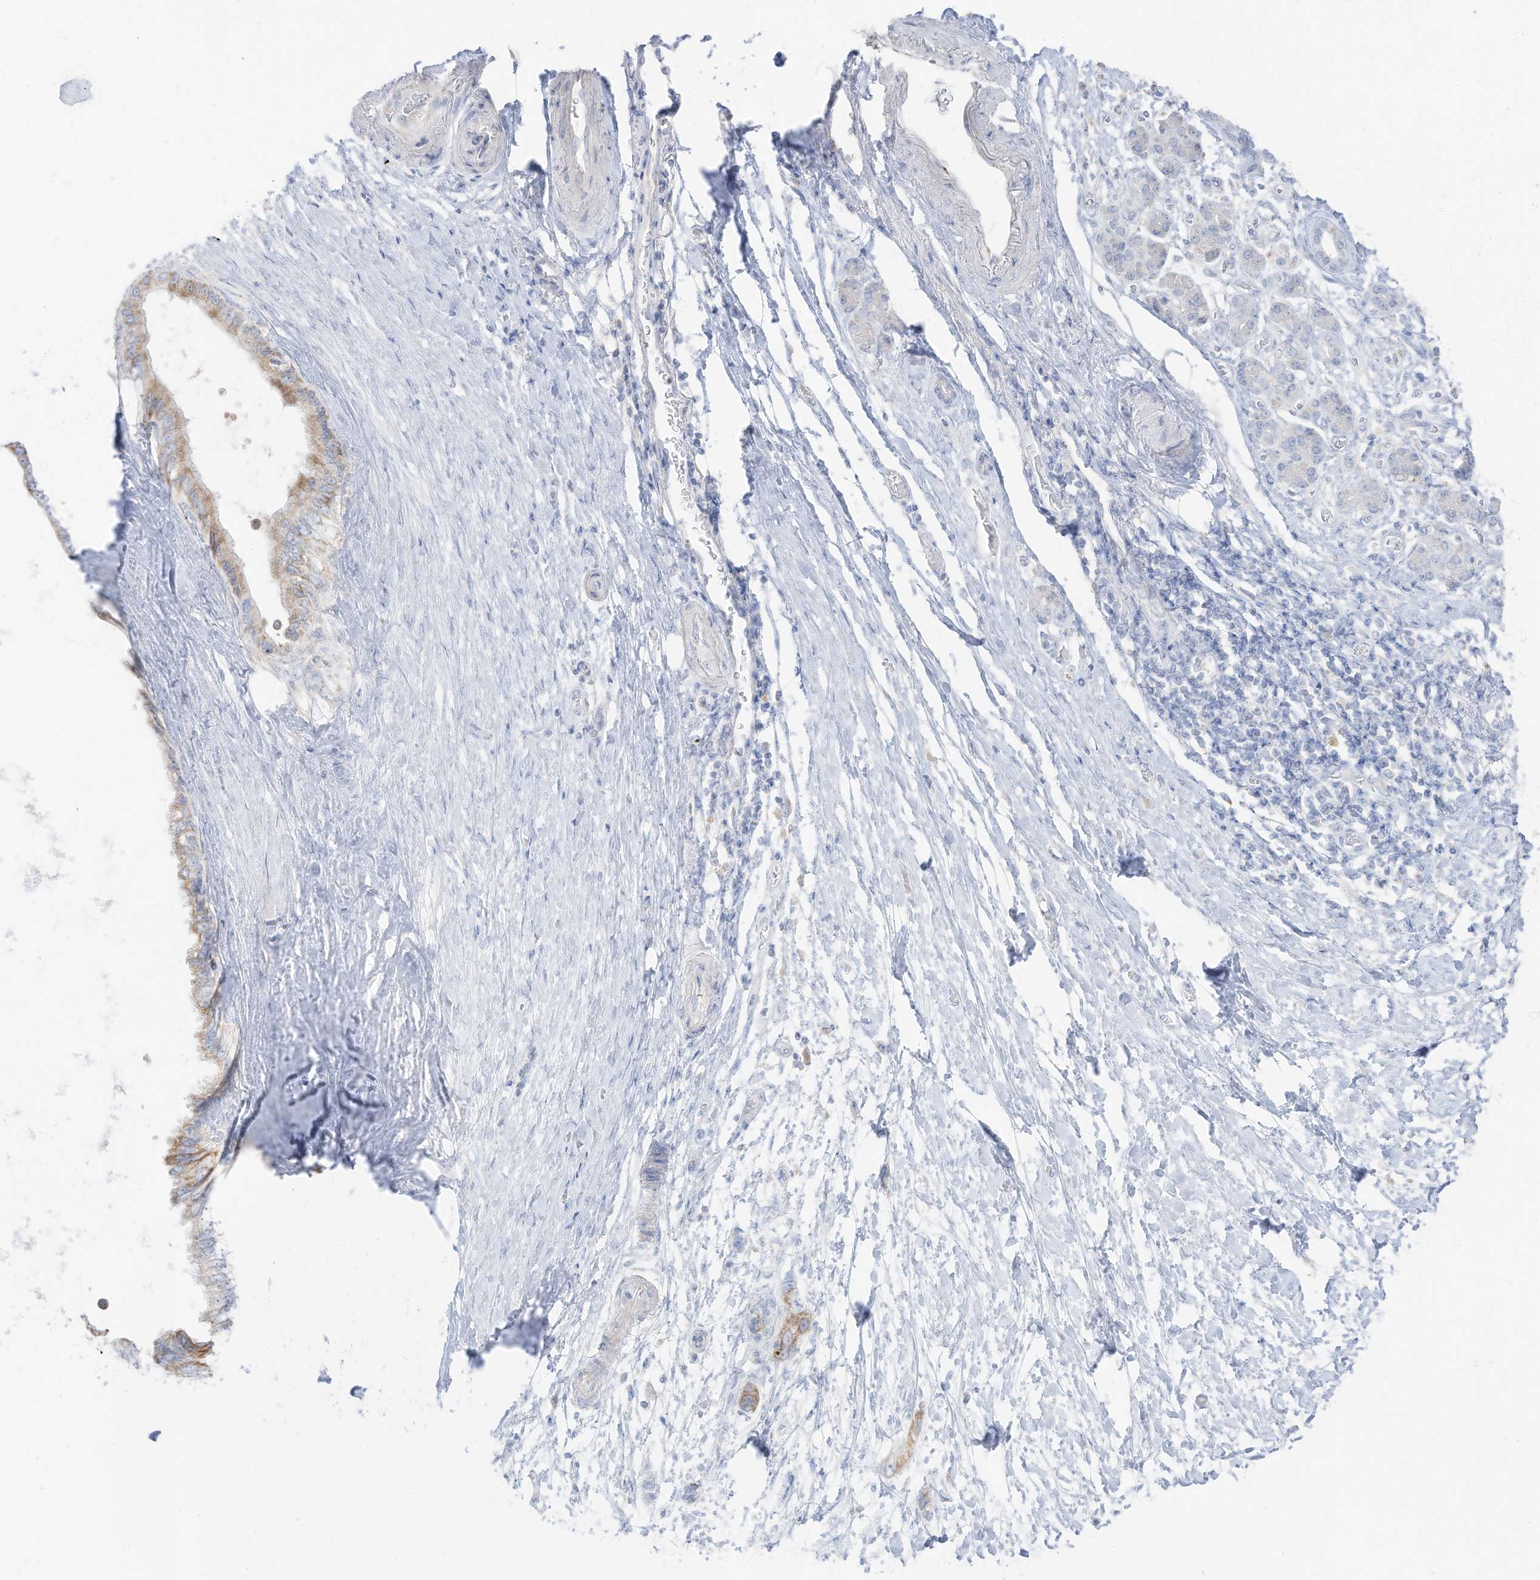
{"staining": {"intensity": "weak", "quantity": ">75%", "location": "cytoplasmic/membranous"}, "tissue": "pancreatic cancer", "cell_type": "Tumor cells", "image_type": "cancer", "snomed": [{"axis": "morphology", "description": "Adenocarcinoma, NOS"}, {"axis": "topography", "description": "Pancreas"}], "caption": "An immunohistochemistry micrograph of neoplastic tissue is shown. Protein staining in brown shows weak cytoplasmic/membranous positivity in pancreatic cancer (adenocarcinoma) within tumor cells.", "gene": "ETHE1", "patient": {"sex": "female", "age": 72}}